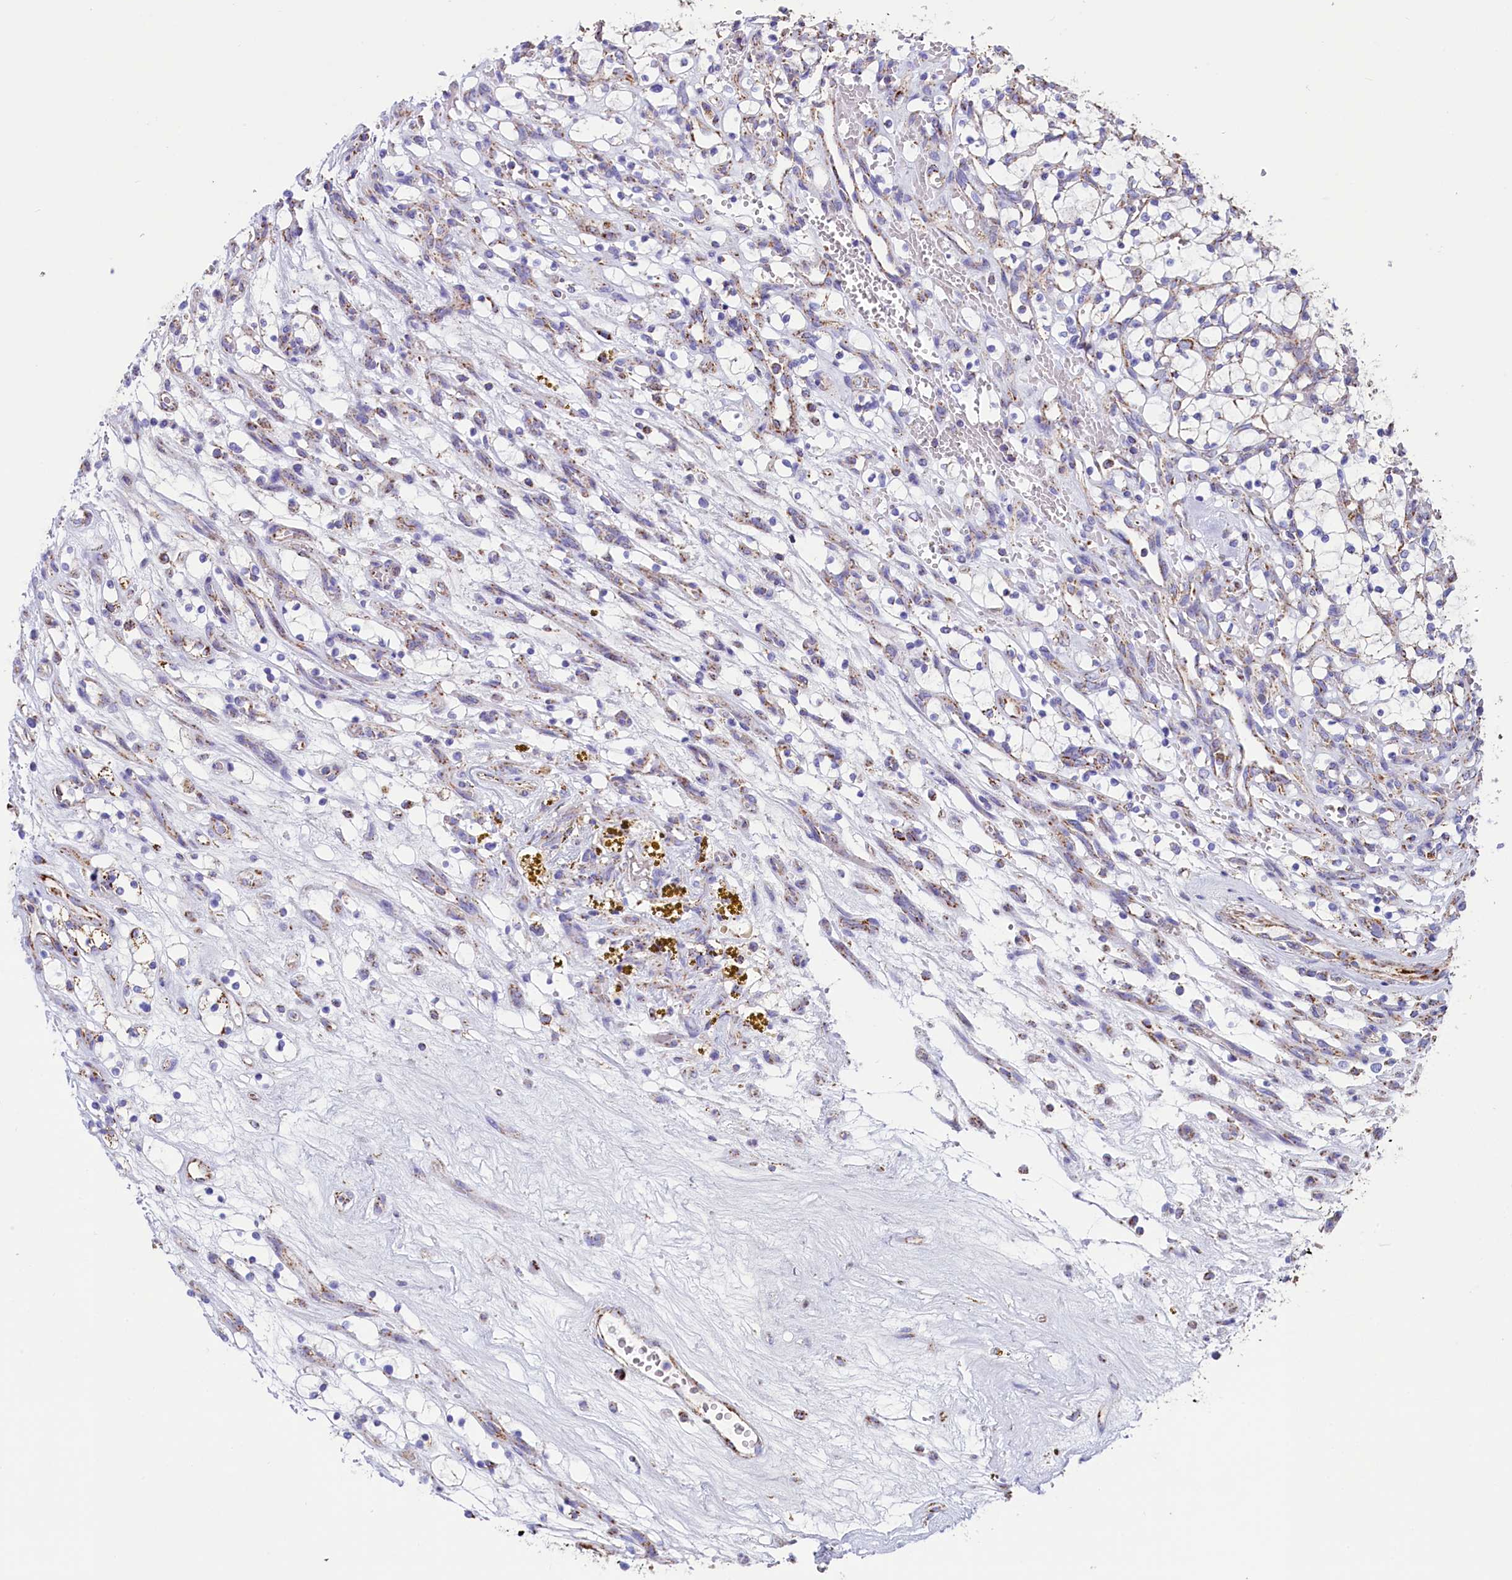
{"staining": {"intensity": "moderate", "quantity": "<25%", "location": "cytoplasmic/membranous"}, "tissue": "renal cancer", "cell_type": "Tumor cells", "image_type": "cancer", "snomed": [{"axis": "morphology", "description": "Adenocarcinoma, NOS"}, {"axis": "topography", "description": "Kidney"}], "caption": "Human renal cancer (adenocarcinoma) stained with a protein marker demonstrates moderate staining in tumor cells.", "gene": "IDH3A", "patient": {"sex": "female", "age": 69}}